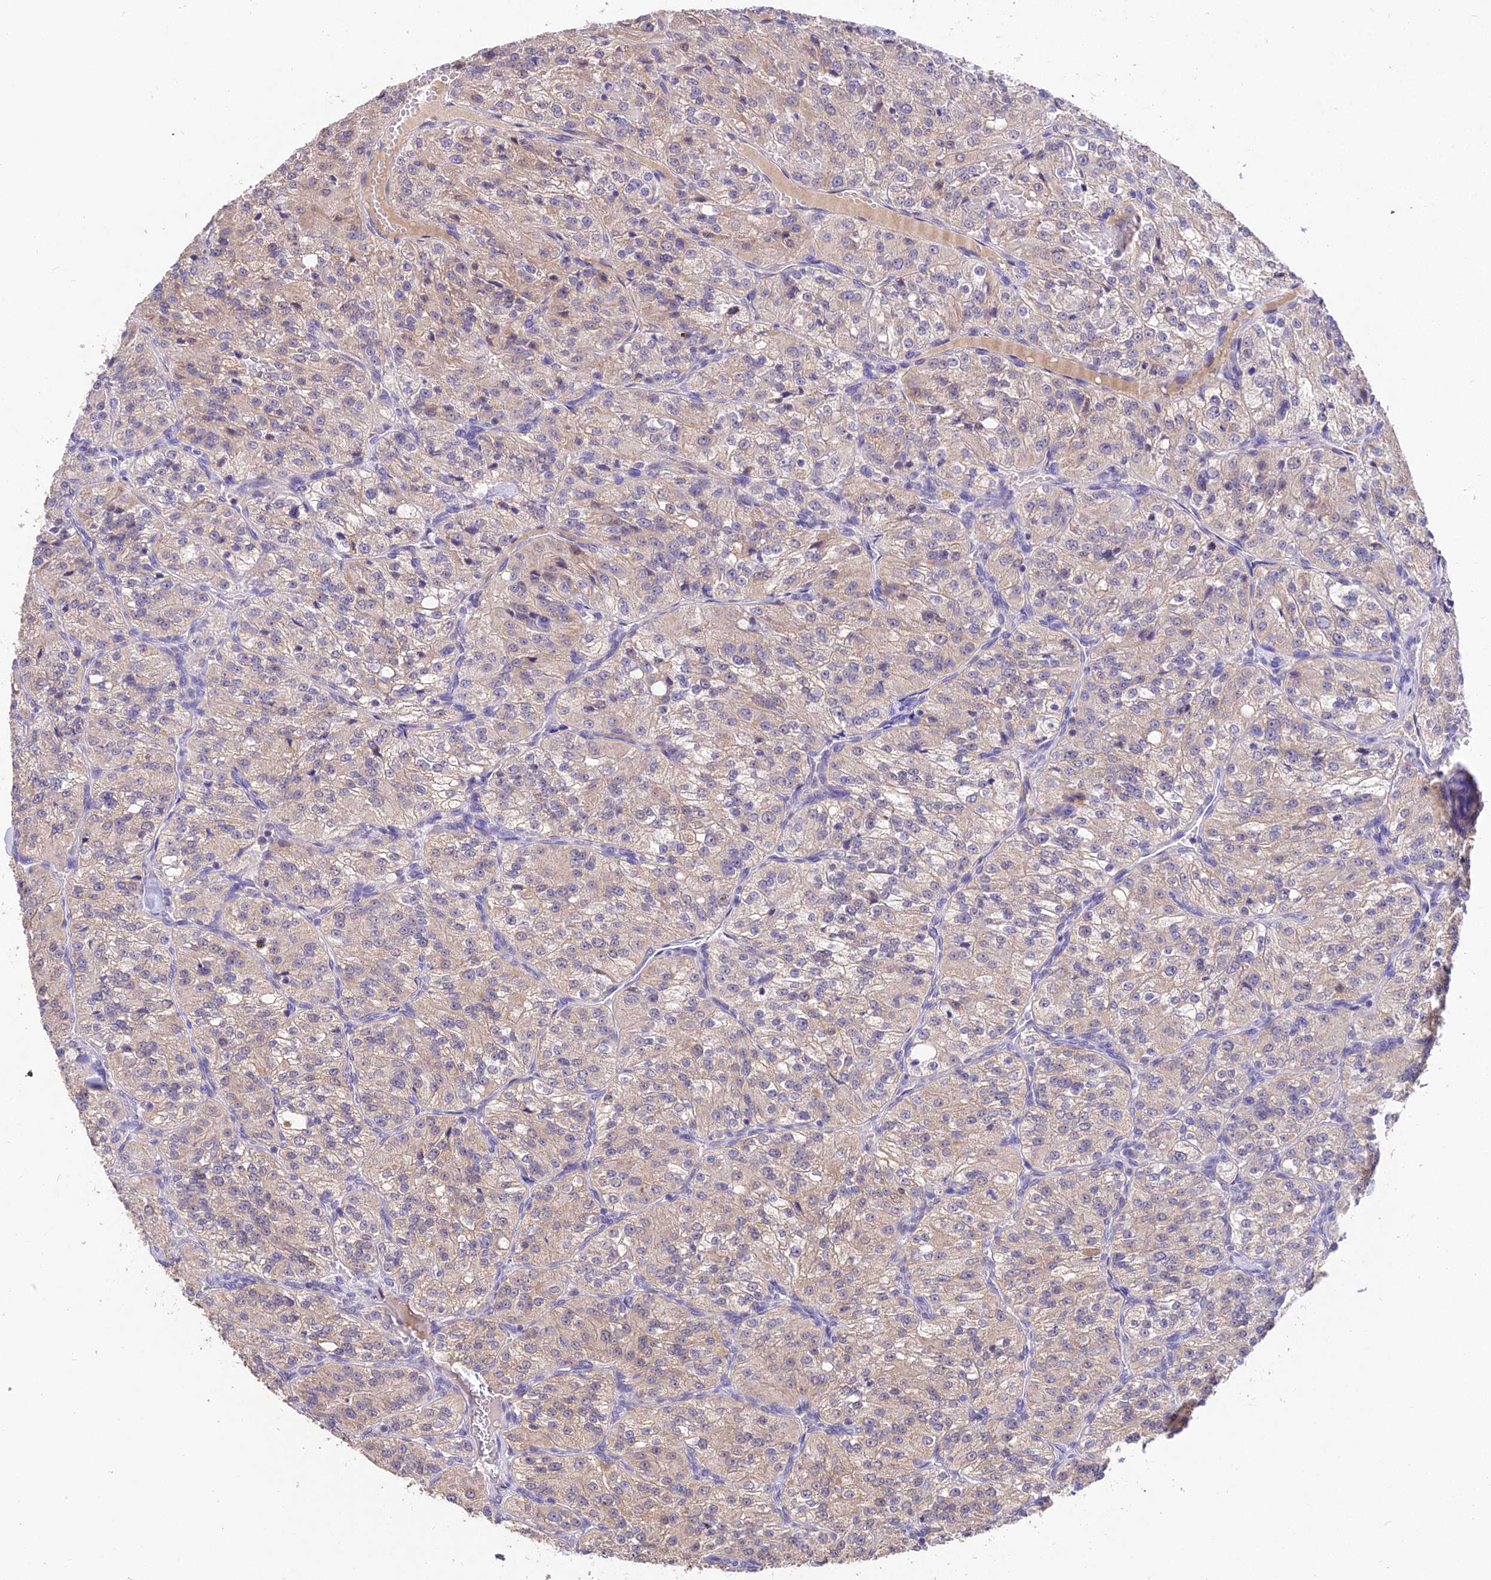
{"staining": {"intensity": "moderate", "quantity": ">75%", "location": "cytoplasmic/membranous"}, "tissue": "renal cancer", "cell_type": "Tumor cells", "image_type": "cancer", "snomed": [{"axis": "morphology", "description": "Adenocarcinoma, NOS"}, {"axis": "topography", "description": "Kidney"}], "caption": "The image reveals staining of renal cancer, revealing moderate cytoplasmic/membranous protein staining (brown color) within tumor cells. Nuclei are stained in blue.", "gene": "PGK1", "patient": {"sex": "female", "age": 63}}